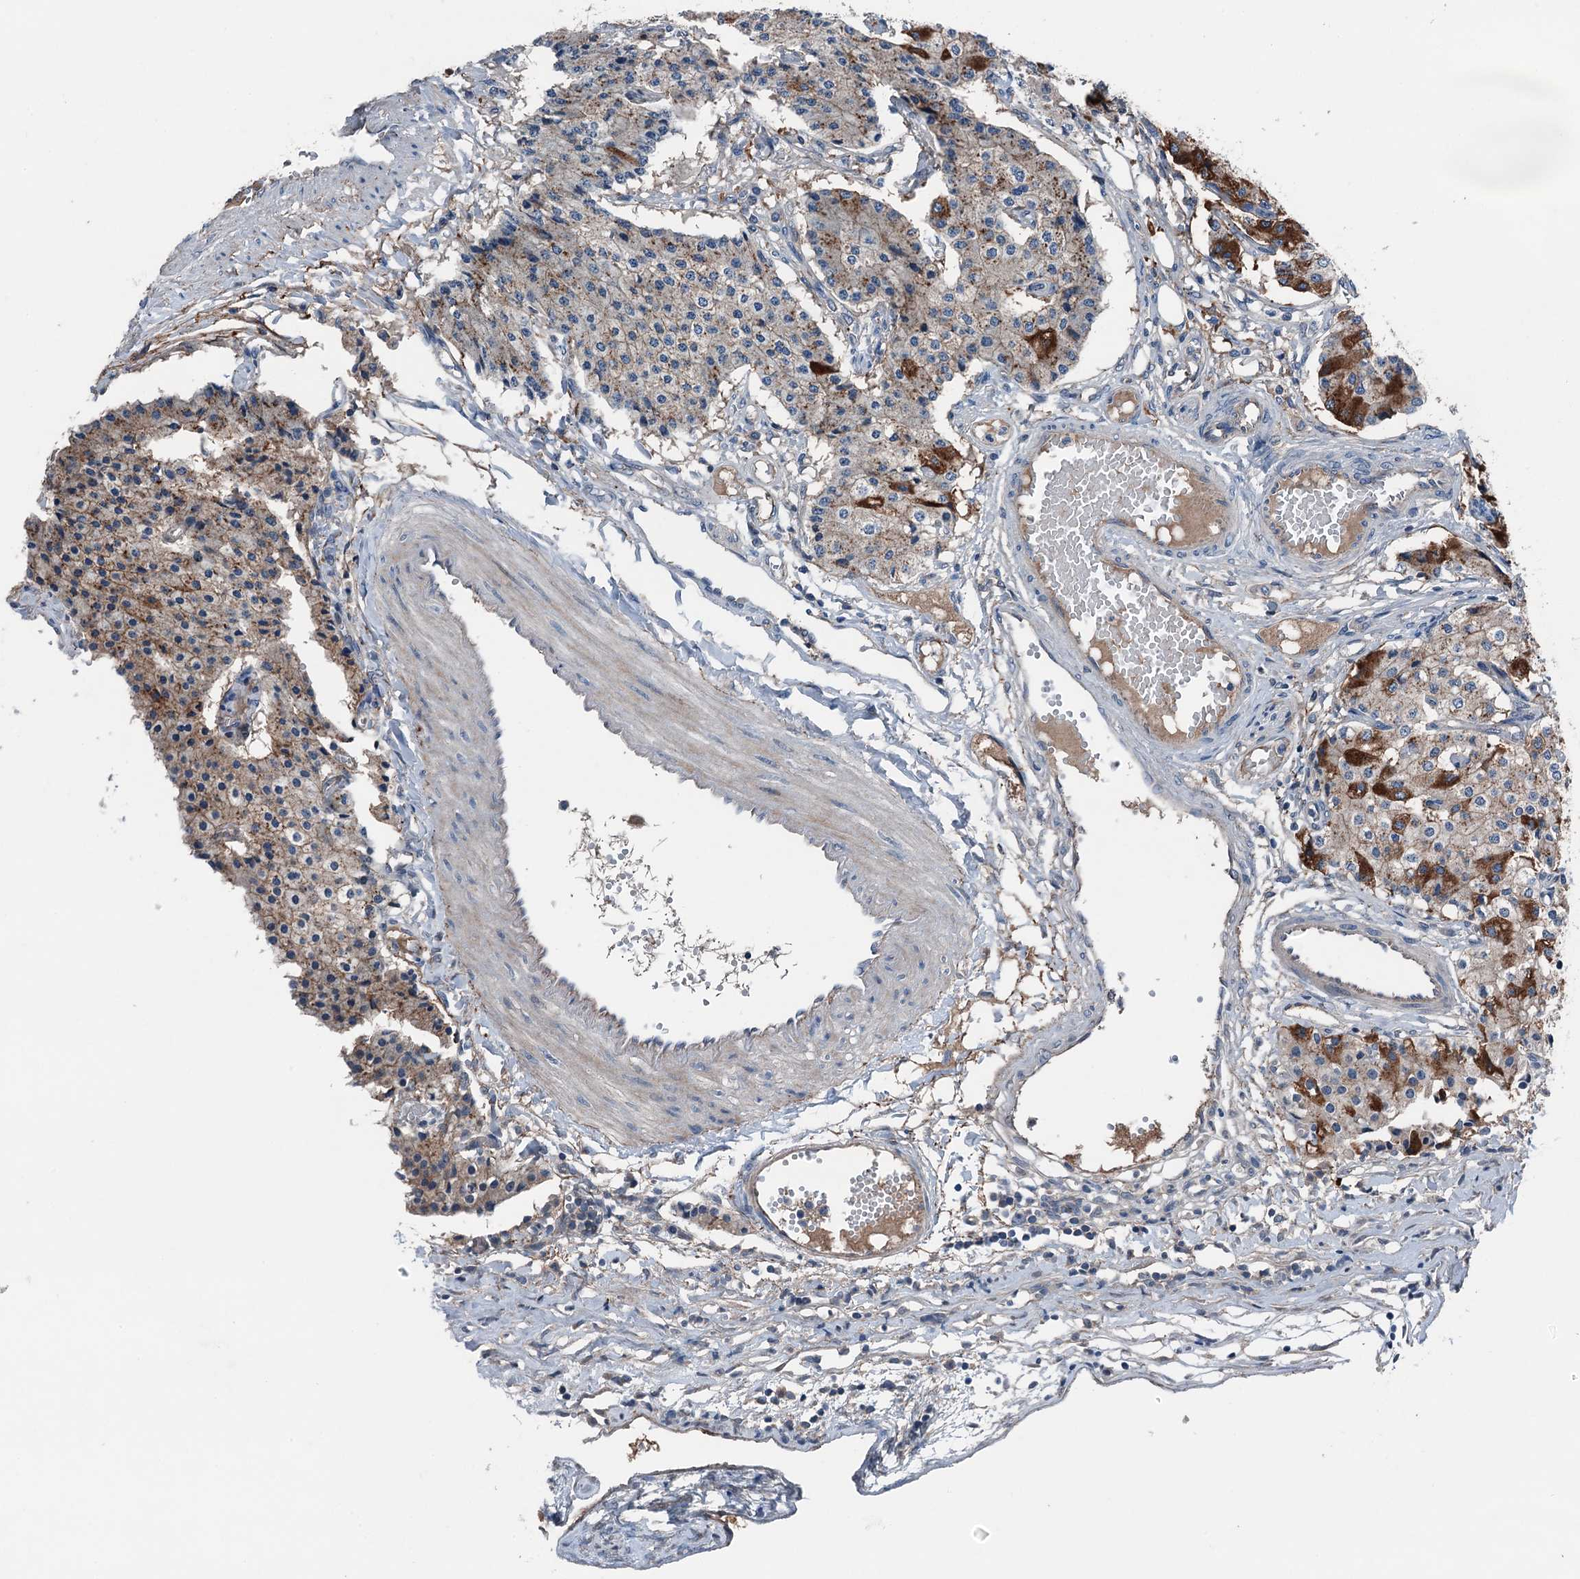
{"staining": {"intensity": "strong", "quantity": "<25%", "location": "cytoplasmic/membranous"}, "tissue": "carcinoid", "cell_type": "Tumor cells", "image_type": "cancer", "snomed": [{"axis": "morphology", "description": "Carcinoid, malignant, NOS"}, {"axis": "topography", "description": "Colon"}], "caption": "An image showing strong cytoplasmic/membranous positivity in approximately <25% of tumor cells in carcinoid, as visualized by brown immunohistochemical staining.", "gene": "SLC2A10", "patient": {"sex": "female", "age": 52}}